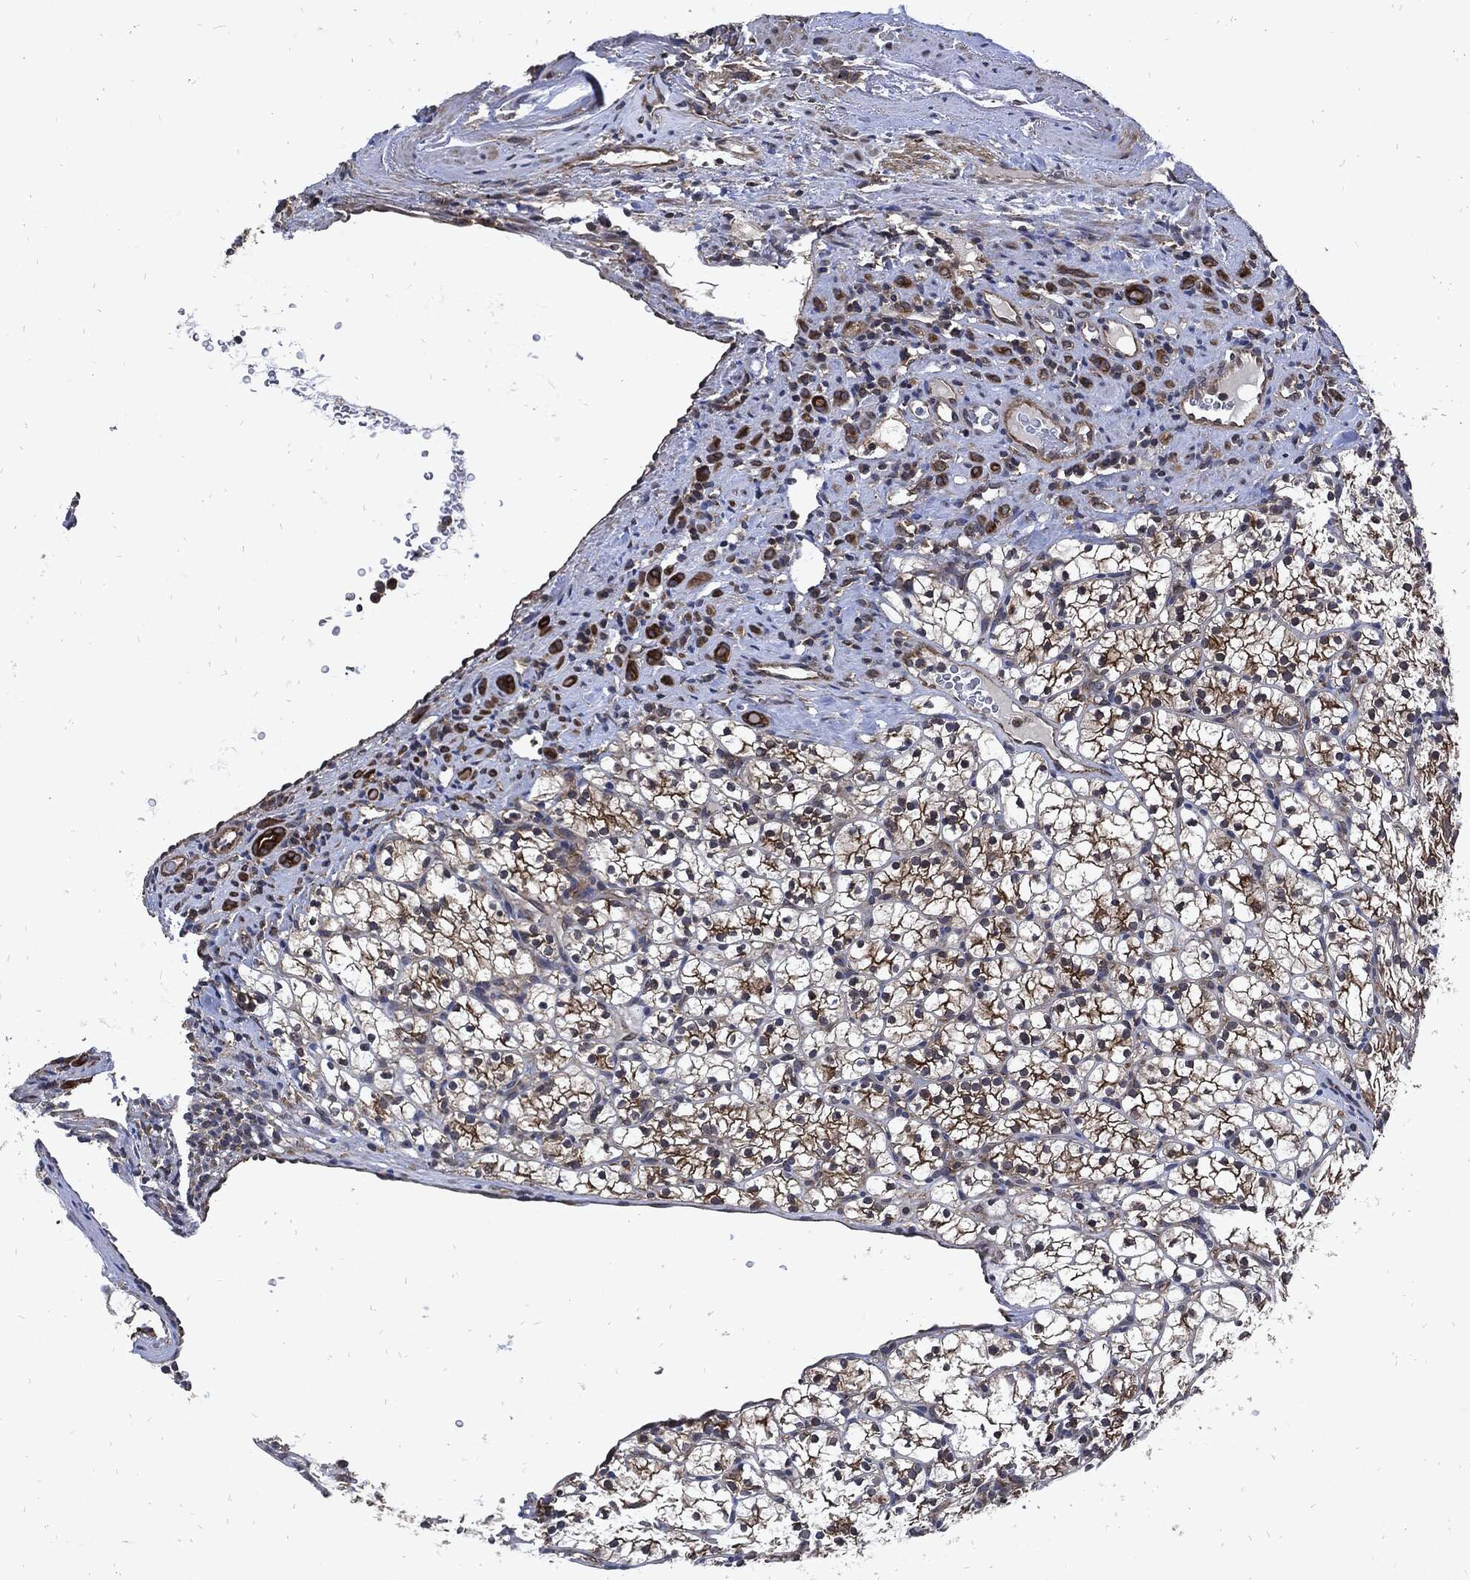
{"staining": {"intensity": "strong", "quantity": "25%-75%", "location": "cytoplasmic/membranous"}, "tissue": "renal cancer", "cell_type": "Tumor cells", "image_type": "cancer", "snomed": [{"axis": "morphology", "description": "Adenocarcinoma, NOS"}, {"axis": "topography", "description": "Kidney"}], "caption": "This image reveals immunohistochemistry (IHC) staining of adenocarcinoma (renal), with high strong cytoplasmic/membranous expression in about 25%-75% of tumor cells.", "gene": "DCTN1", "patient": {"sex": "female", "age": 89}}